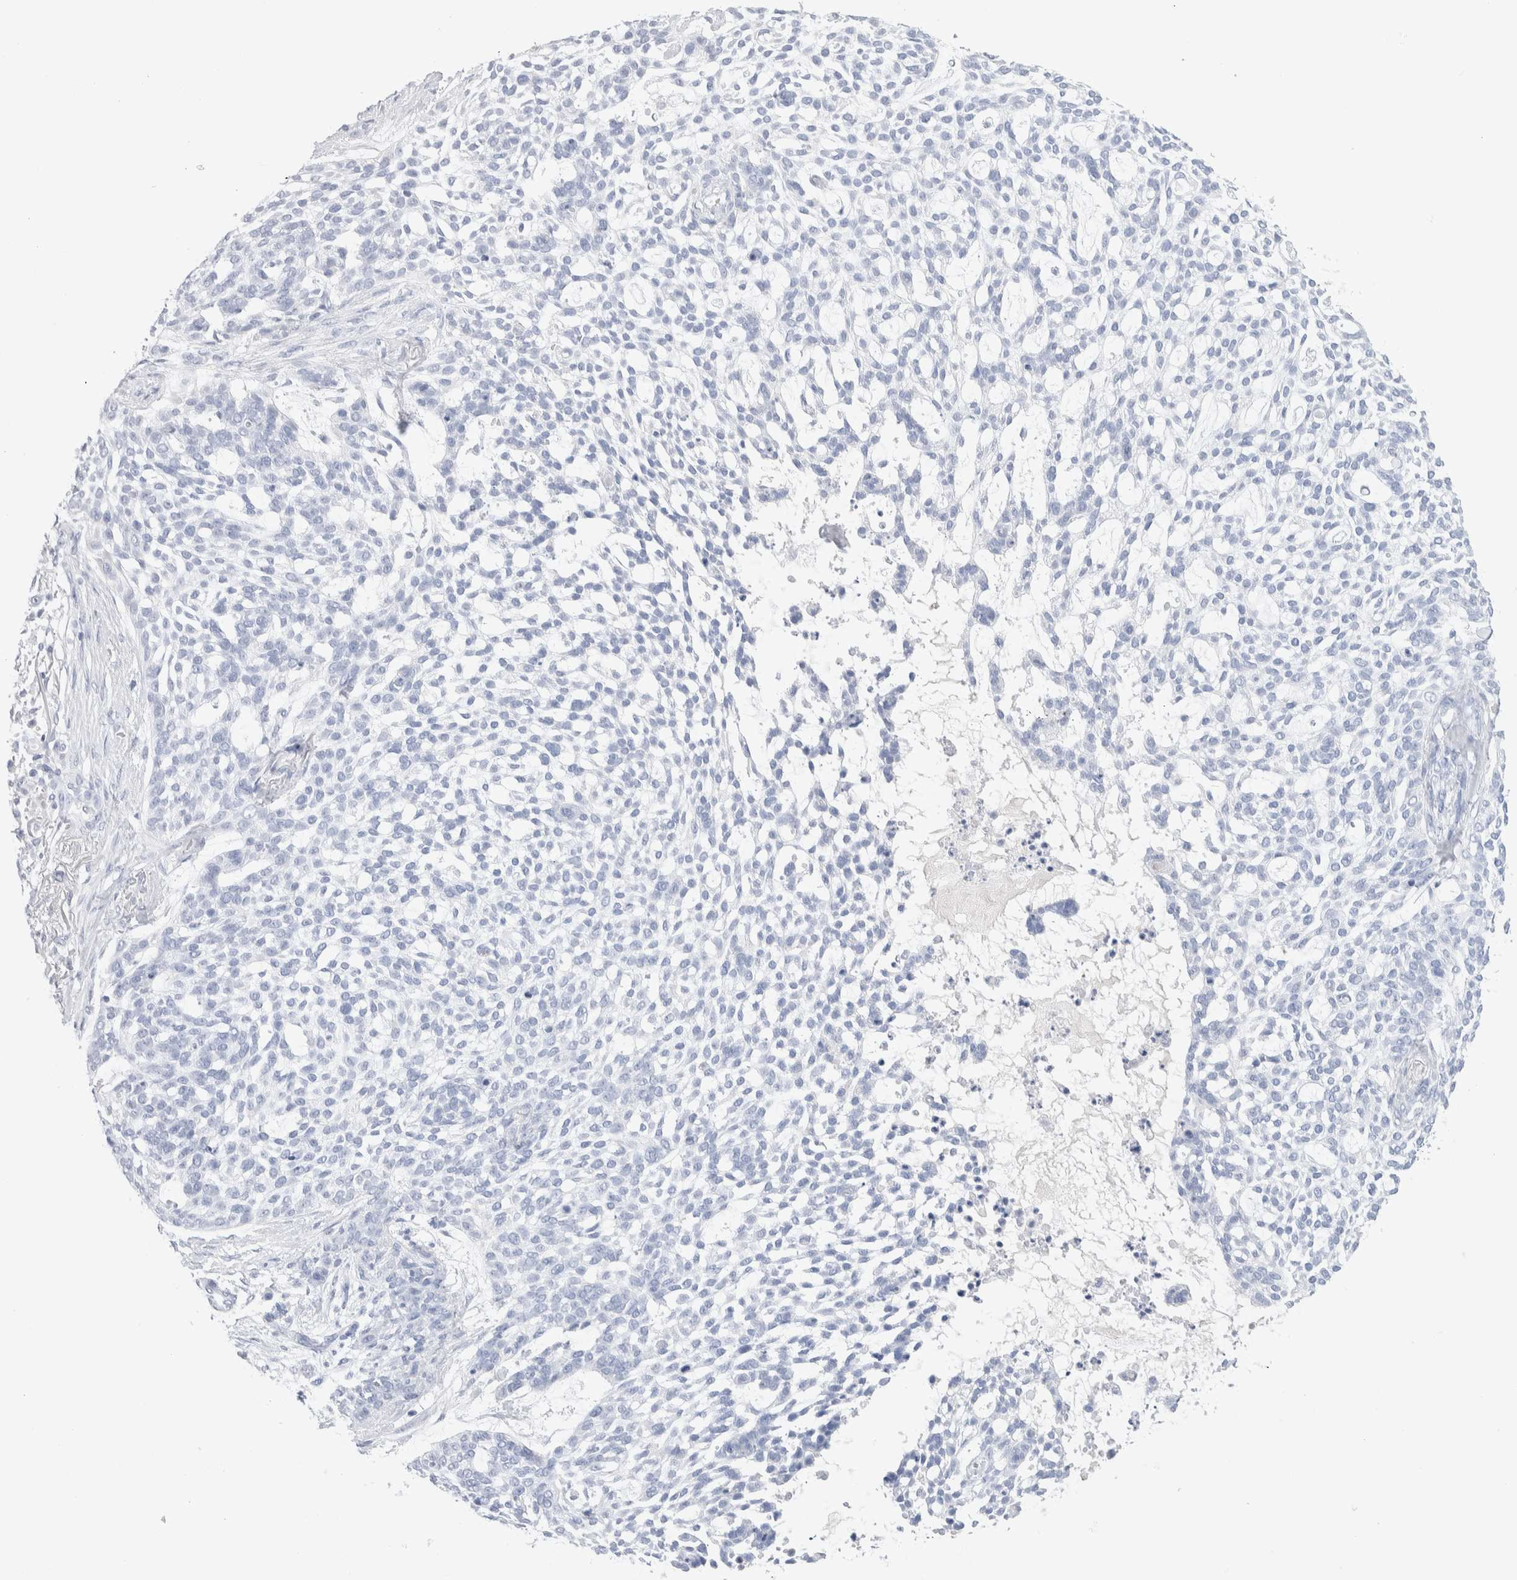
{"staining": {"intensity": "negative", "quantity": "none", "location": "none"}, "tissue": "skin cancer", "cell_type": "Tumor cells", "image_type": "cancer", "snomed": [{"axis": "morphology", "description": "Basal cell carcinoma"}, {"axis": "topography", "description": "Skin"}], "caption": "This is an immunohistochemistry (IHC) image of skin cancer (basal cell carcinoma). There is no staining in tumor cells.", "gene": "GDA", "patient": {"sex": "female", "age": 64}}